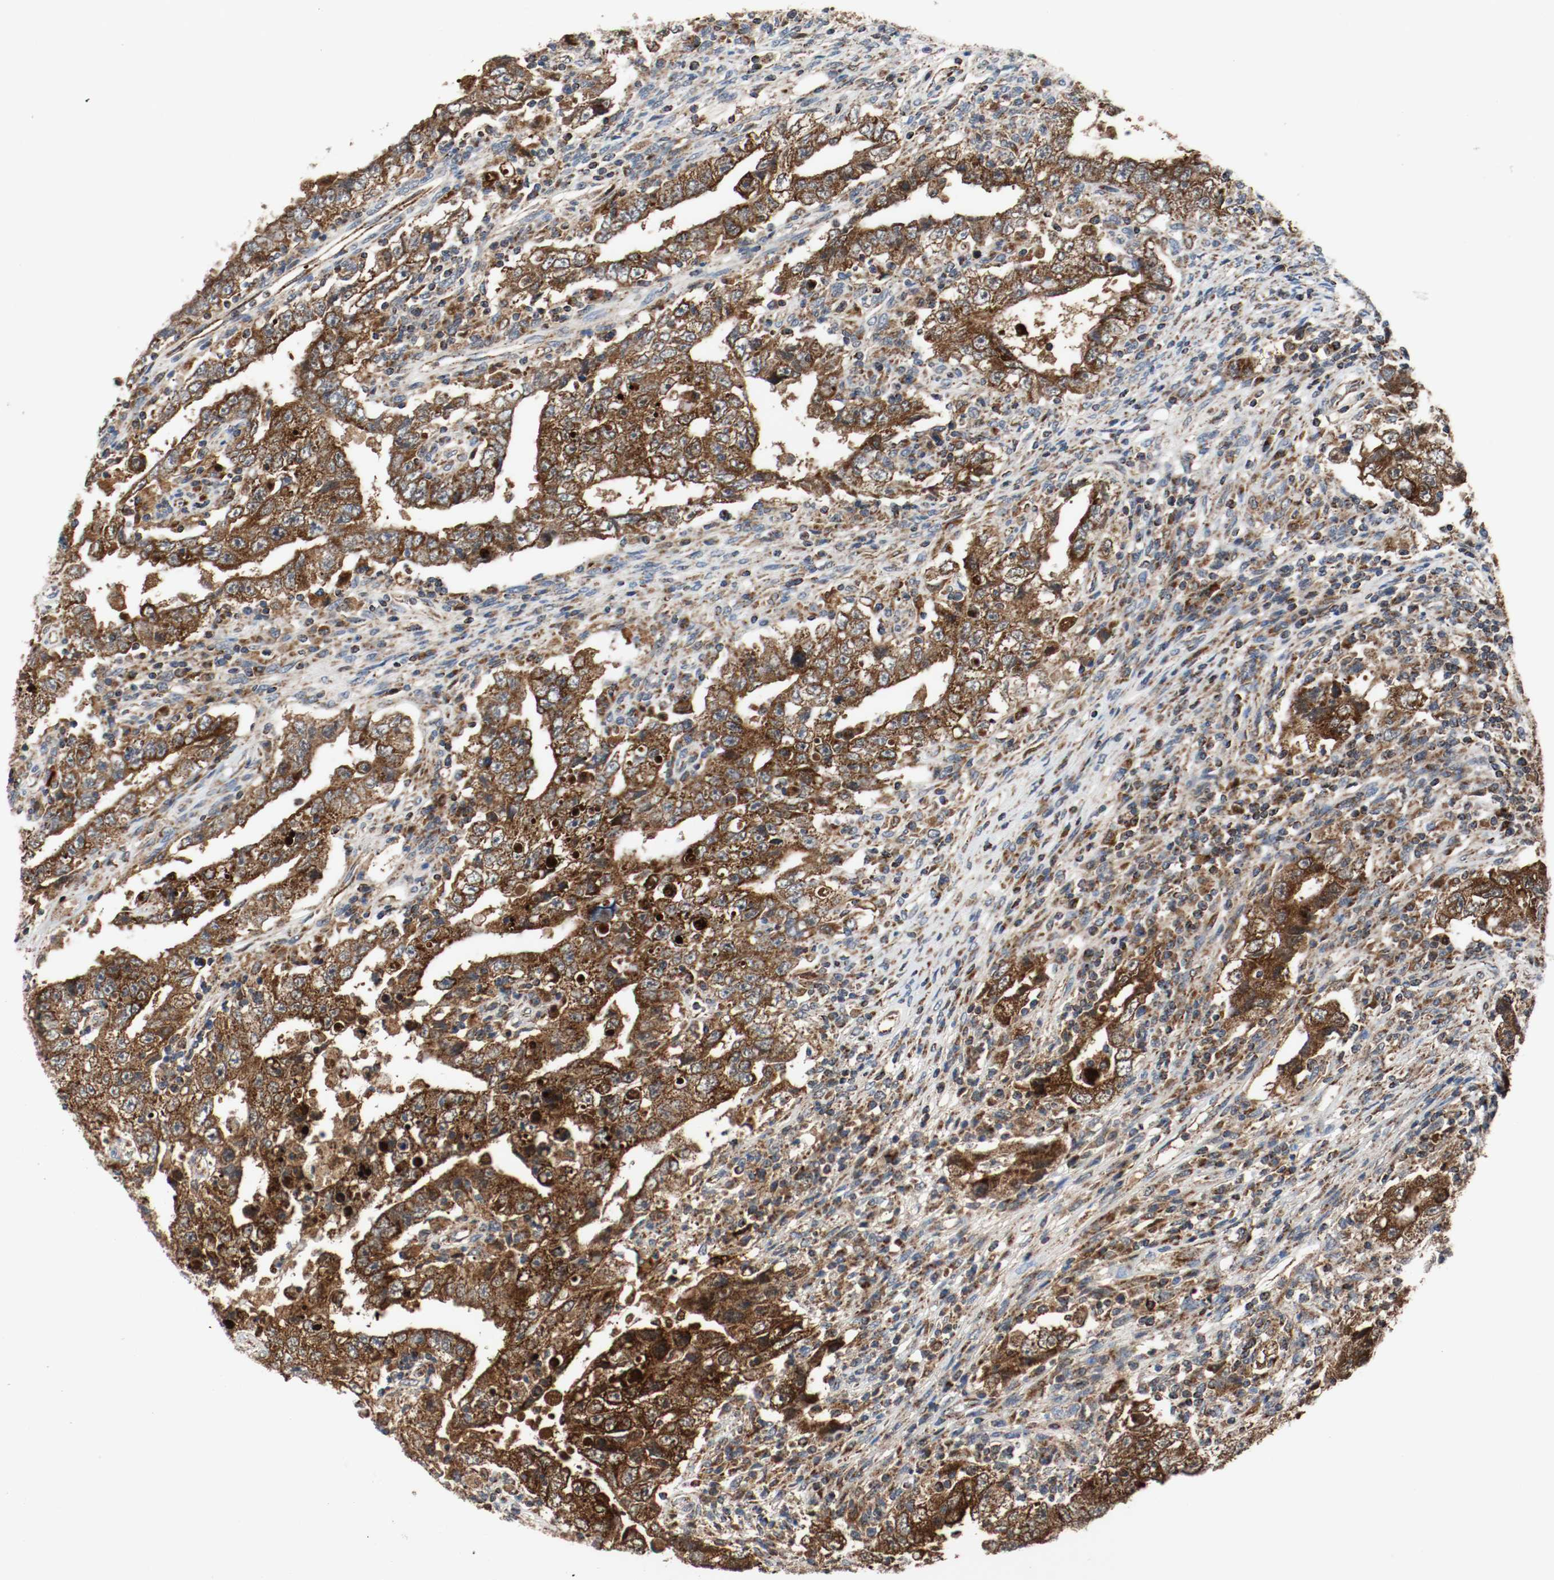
{"staining": {"intensity": "strong", "quantity": ">75%", "location": "cytoplasmic/membranous"}, "tissue": "testis cancer", "cell_type": "Tumor cells", "image_type": "cancer", "snomed": [{"axis": "morphology", "description": "Carcinoma, Embryonal, NOS"}, {"axis": "topography", "description": "Testis"}], "caption": "An IHC photomicrograph of tumor tissue is shown. Protein staining in brown highlights strong cytoplasmic/membranous positivity in testis embryonal carcinoma within tumor cells.", "gene": "TXNRD1", "patient": {"sex": "male", "age": 26}}